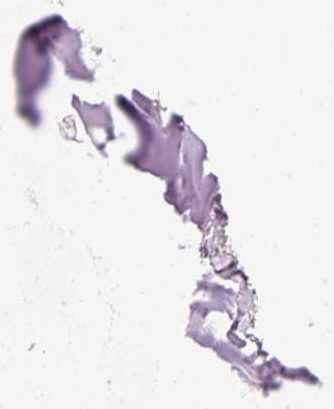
{"staining": {"intensity": "negative", "quantity": "none", "location": "none"}, "tissue": "adipose tissue", "cell_type": "Adipocytes", "image_type": "normal", "snomed": [{"axis": "morphology", "description": "Normal tissue, NOS"}, {"axis": "topography", "description": "Cartilage tissue"}, {"axis": "topography", "description": "Bronchus"}], "caption": "Human adipose tissue stained for a protein using immunohistochemistry reveals no staining in adipocytes.", "gene": "STEAP1", "patient": {"sex": "male", "age": 56}}